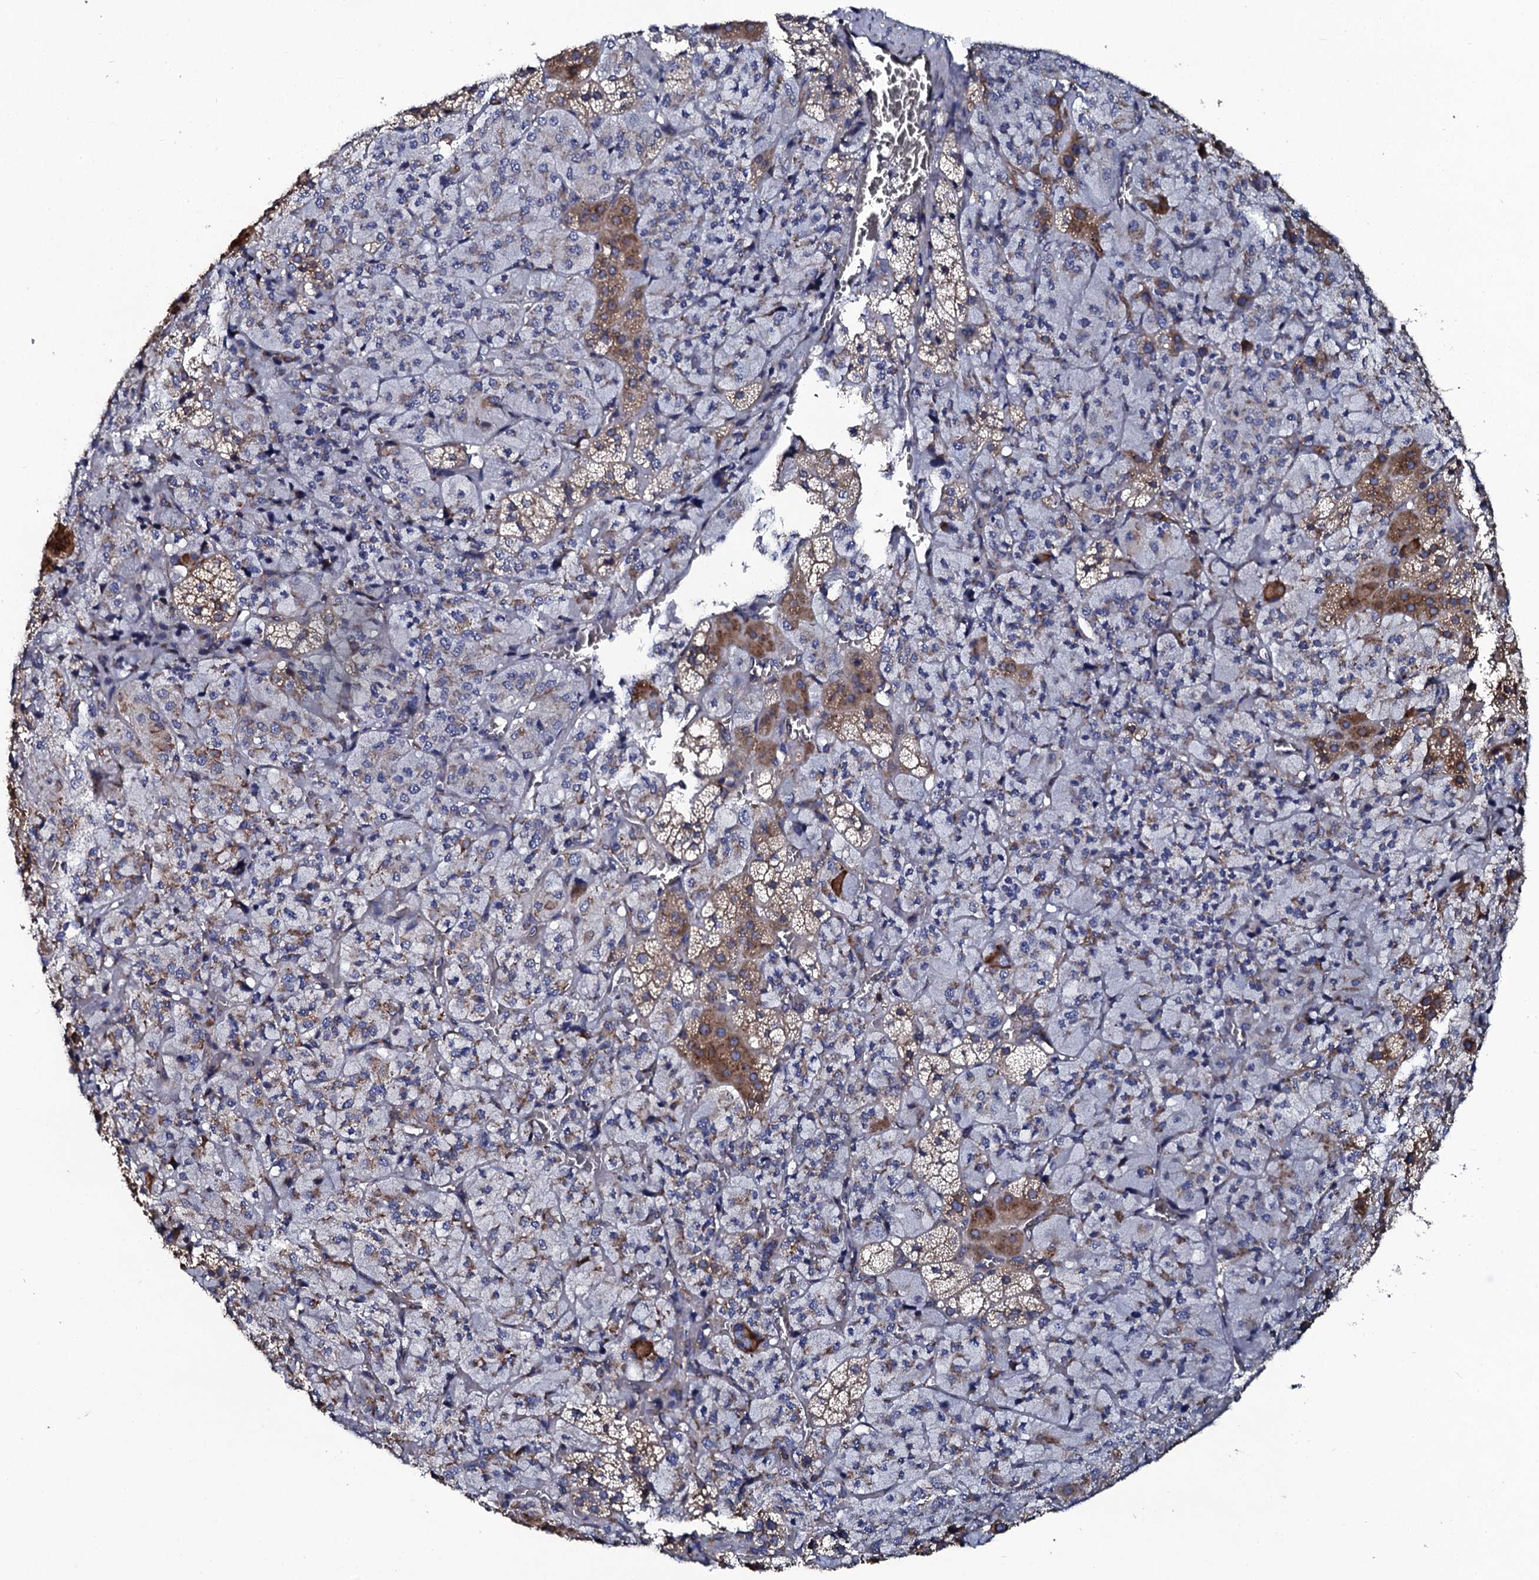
{"staining": {"intensity": "moderate", "quantity": "25%-75%", "location": "cytoplasmic/membranous"}, "tissue": "adrenal gland", "cell_type": "Glandular cells", "image_type": "normal", "snomed": [{"axis": "morphology", "description": "Normal tissue, NOS"}, {"axis": "topography", "description": "Adrenal gland"}], "caption": "Protein staining of normal adrenal gland displays moderate cytoplasmic/membranous positivity in approximately 25%-75% of glandular cells.", "gene": "SPTY2D1", "patient": {"sex": "female", "age": 44}}